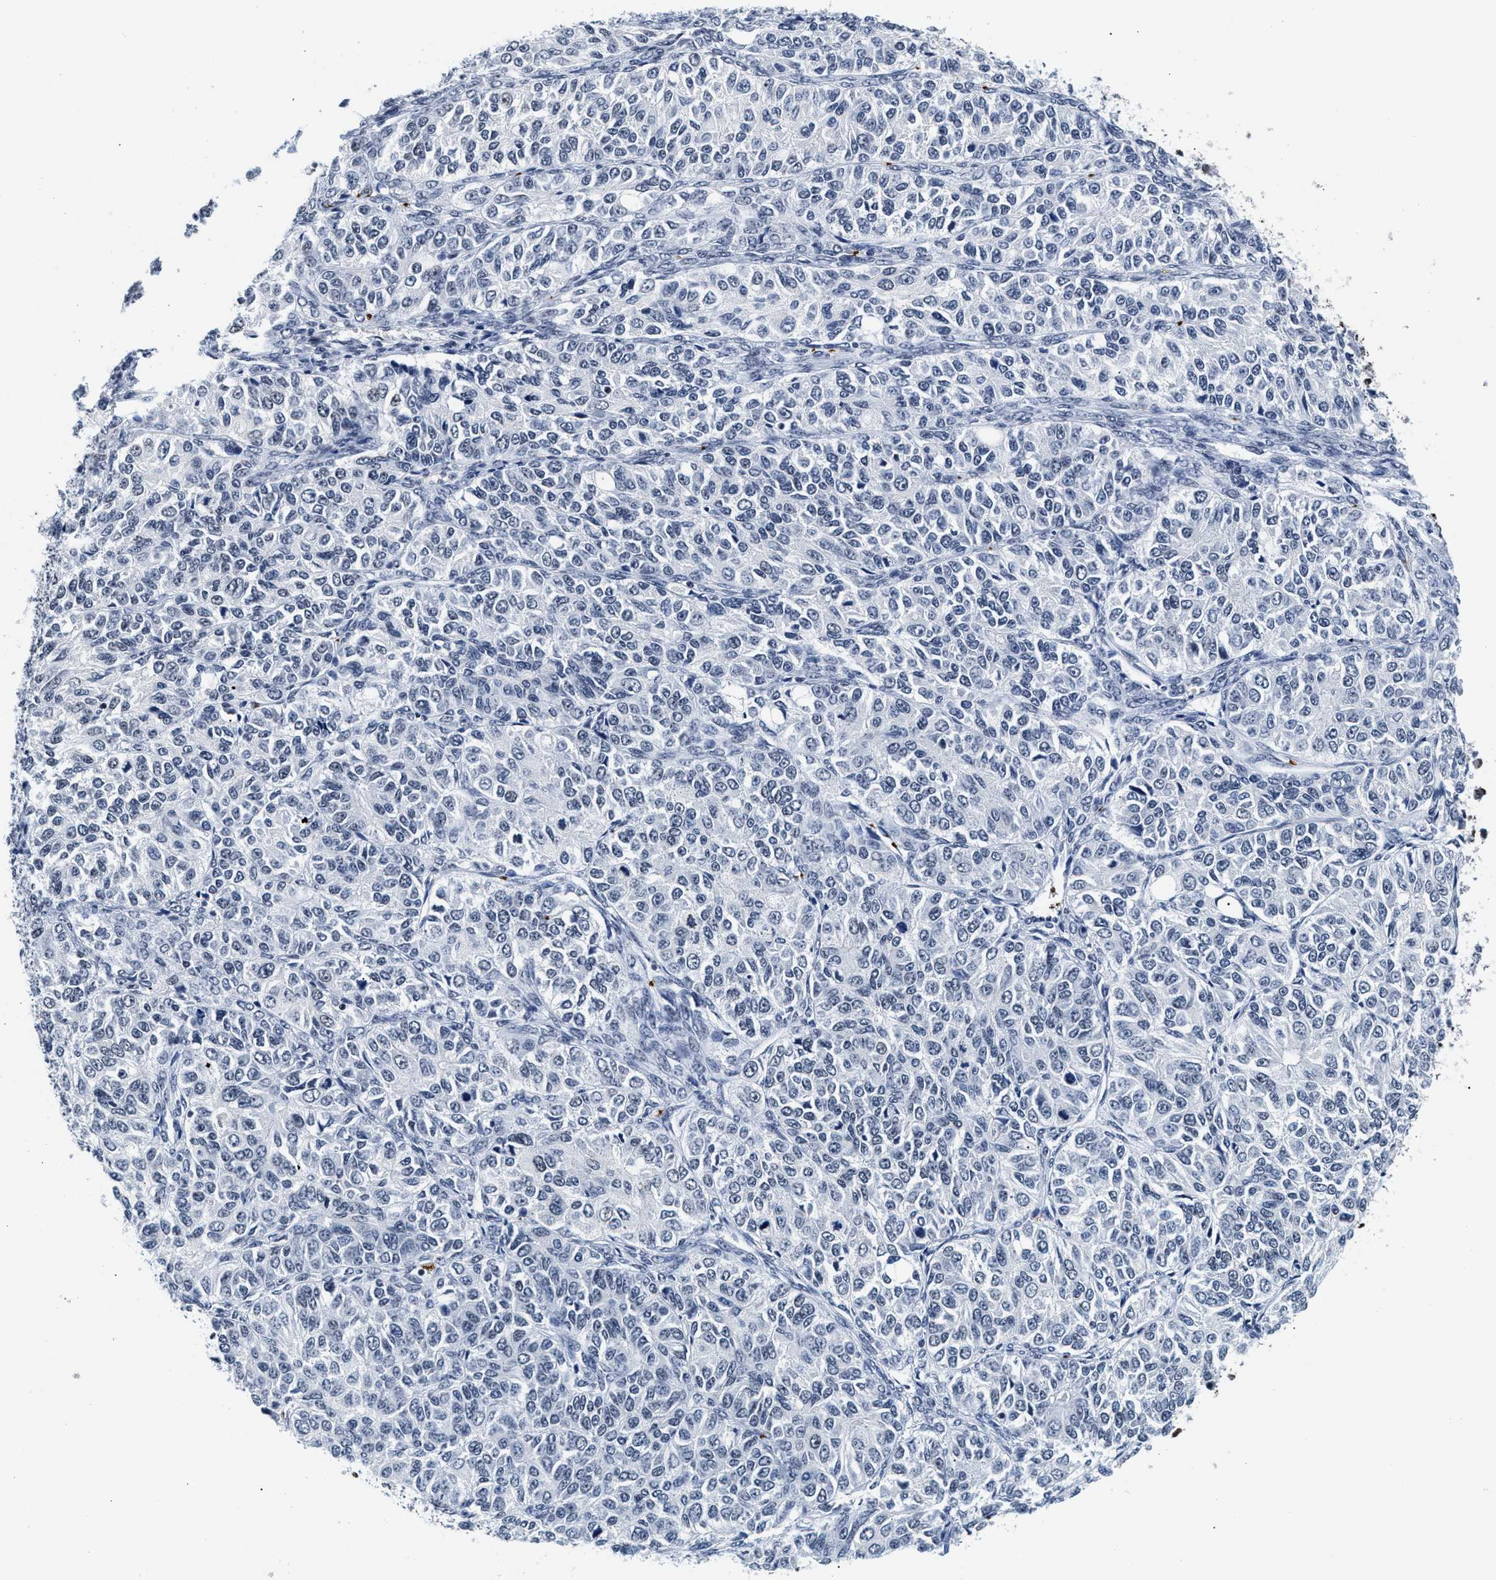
{"staining": {"intensity": "negative", "quantity": "none", "location": "none"}, "tissue": "ovarian cancer", "cell_type": "Tumor cells", "image_type": "cancer", "snomed": [{"axis": "morphology", "description": "Carcinoma, endometroid"}, {"axis": "topography", "description": "Ovary"}], "caption": "Image shows no significant protein staining in tumor cells of ovarian endometroid carcinoma. (DAB (3,3'-diaminobenzidine) immunohistochemistry with hematoxylin counter stain).", "gene": "RAD21", "patient": {"sex": "female", "age": 51}}